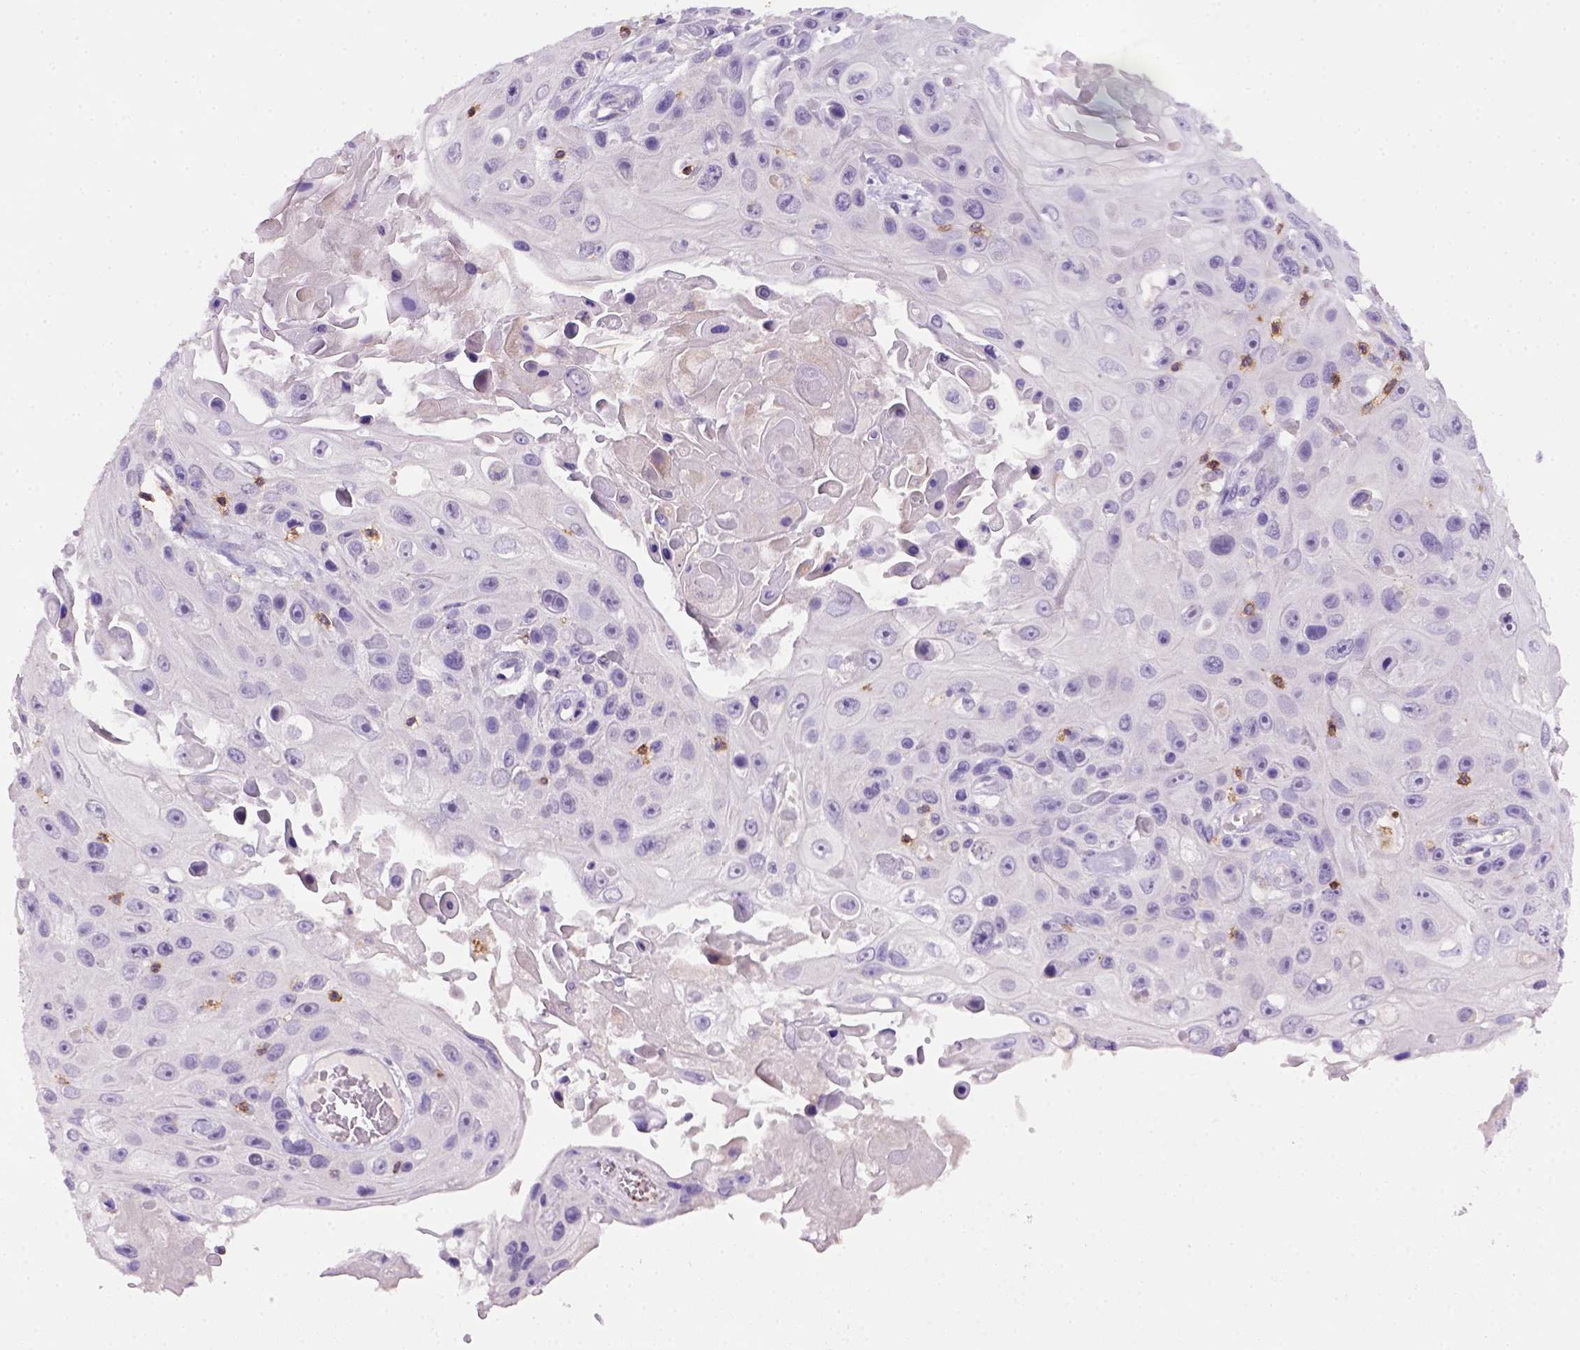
{"staining": {"intensity": "negative", "quantity": "none", "location": "none"}, "tissue": "skin cancer", "cell_type": "Tumor cells", "image_type": "cancer", "snomed": [{"axis": "morphology", "description": "Squamous cell carcinoma, NOS"}, {"axis": "topography", "description": "Skin"}], "caption": "Tumor cells are negative for protein expression in human skin cancer.", "gene": "CD3E", "patient": {"sex": "male", "age": 82}}